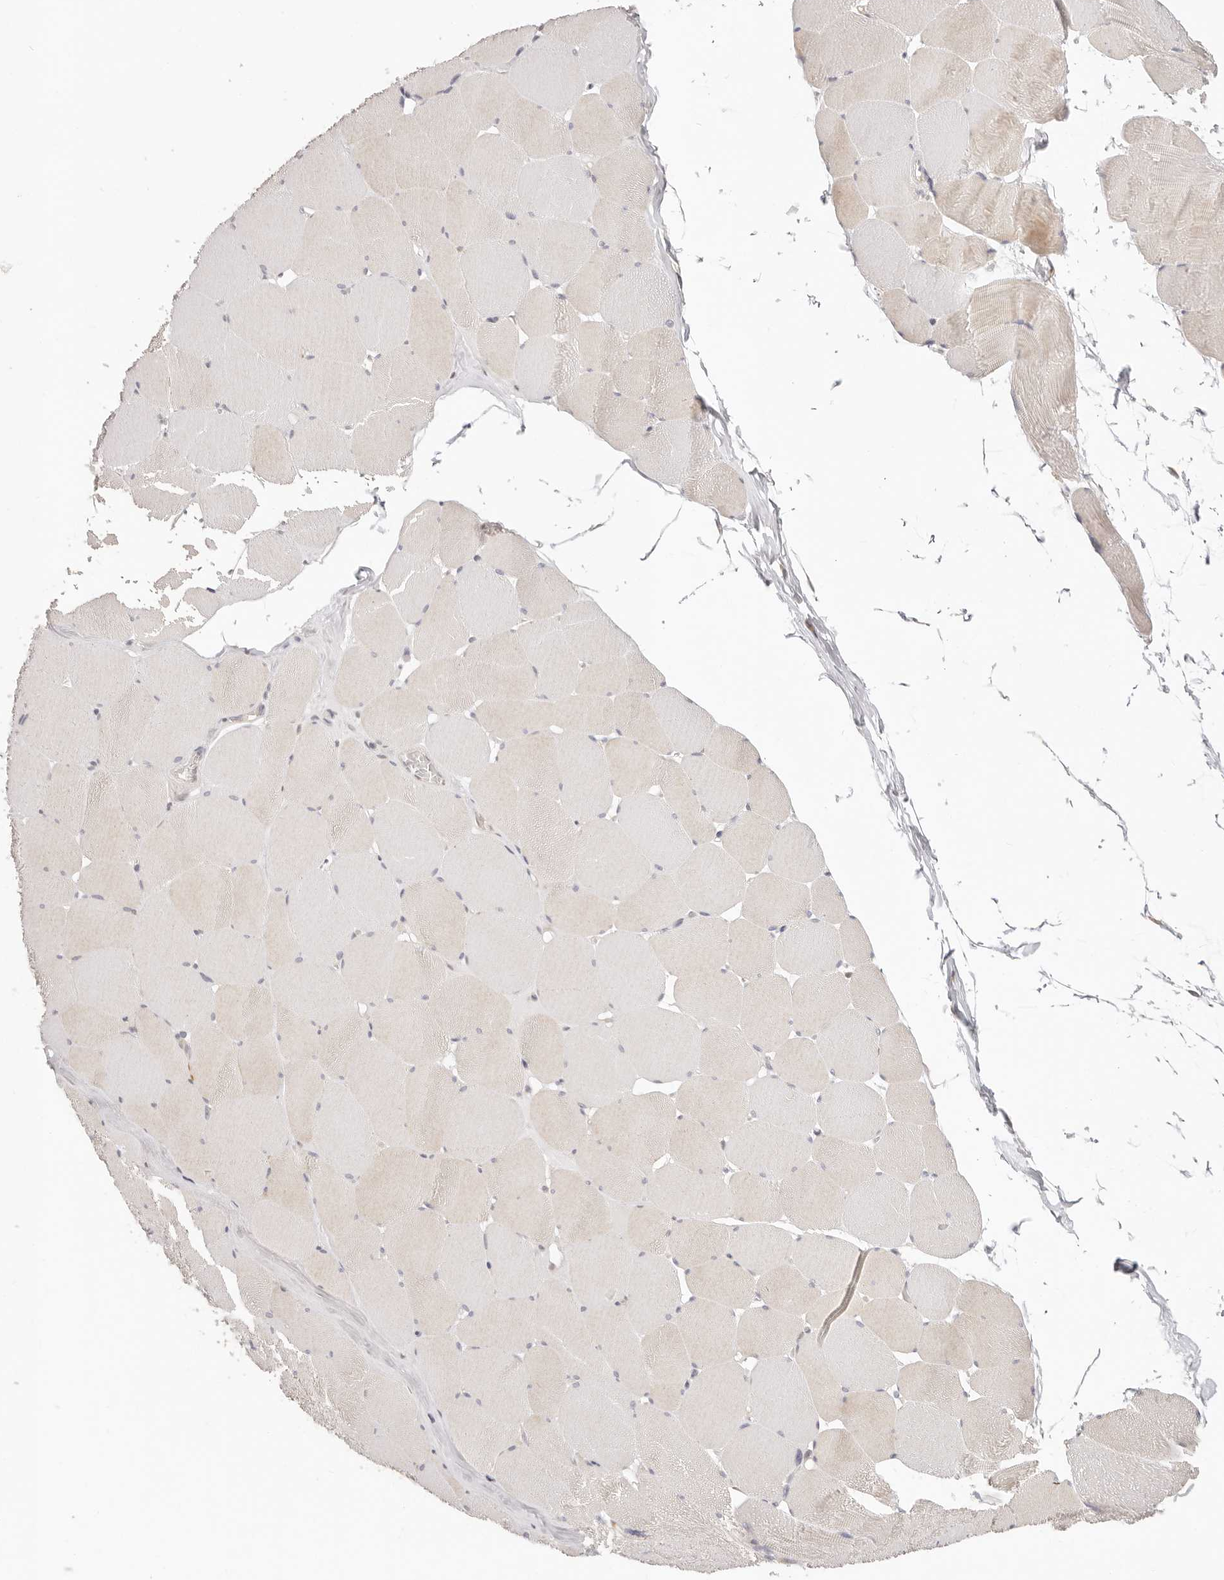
{"staining": {"intensity": "weak", "quantity": "<25%", "location": "cytoplasmic/membranous"}, "tissue": "skeletal muscle", "cell_type": "Myocytes", "image_type": "normal", "snomed": [{"axis": "morphology", "description": "Normal tissue, NOS"}, {"axis": "topography", "description": "Skeletal muscle"}], "caption": "Skeletal muscle stained for a protein using immunohistochemistry exhibits no expression myocytes.", "gene": "DTNBP1", "patient": {"sex": "male", "age": 62}}